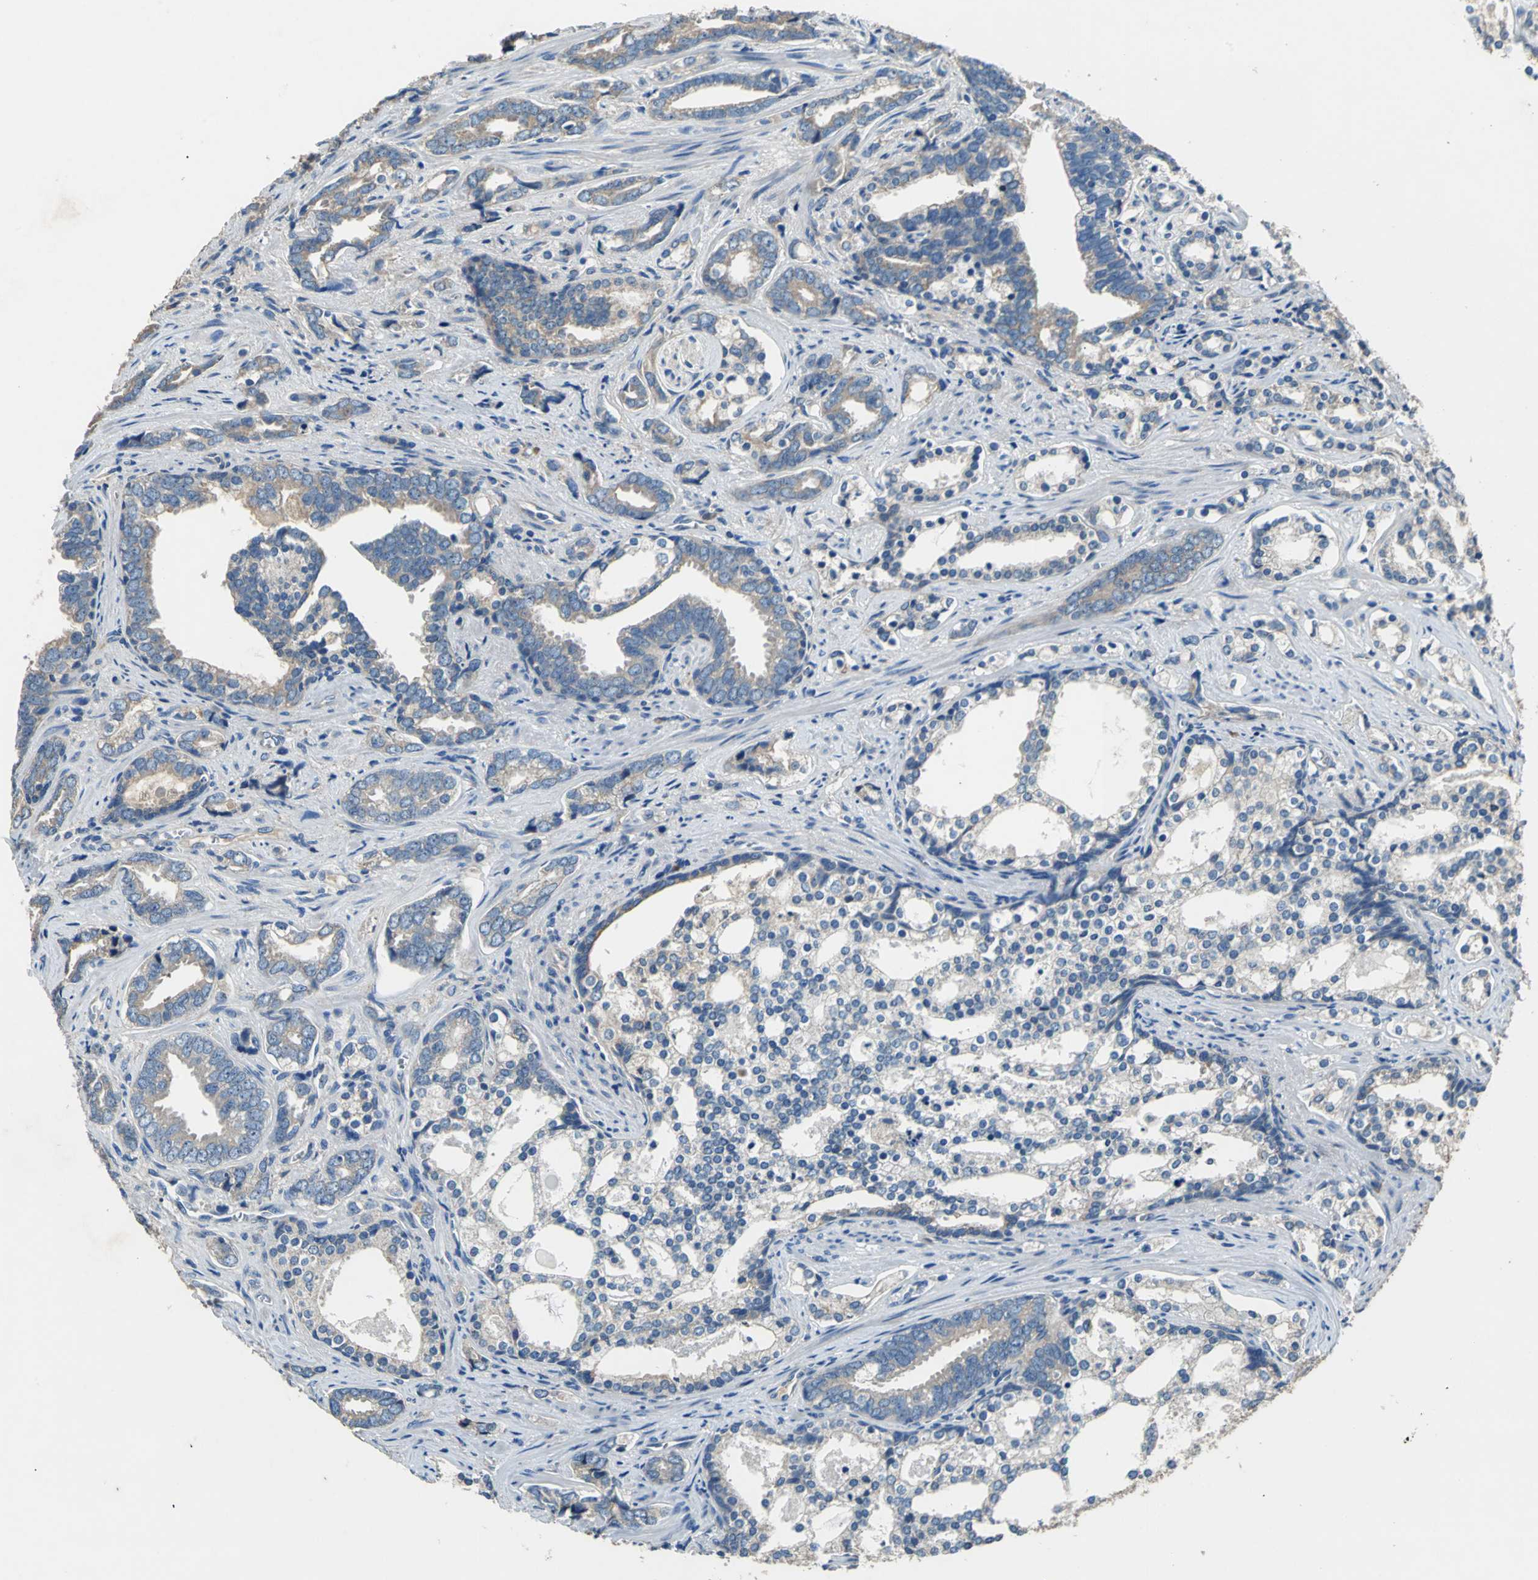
{"staining": {"intensity": "weak", "quantity": ">75%", "location": "cytoplasmic/membranous"}, "tissue": "prostate cancer", "cell_type": "Tumor cells", "image_type": "cancer", "snomed": [{"axis": "morphology", "description": "Adenocarcinoma, Medium grade"}, {"axis": "topography", "description": "Prostate"}], "caption": "This is a photomicrograph of IHC staining of prostate medium-grade adenocarcinoma, which shows weak staining in the cytoplasmic/membranous of tumor cells.", "gene": "HEPH", "patient": {"sex": "male", "age": 67}}